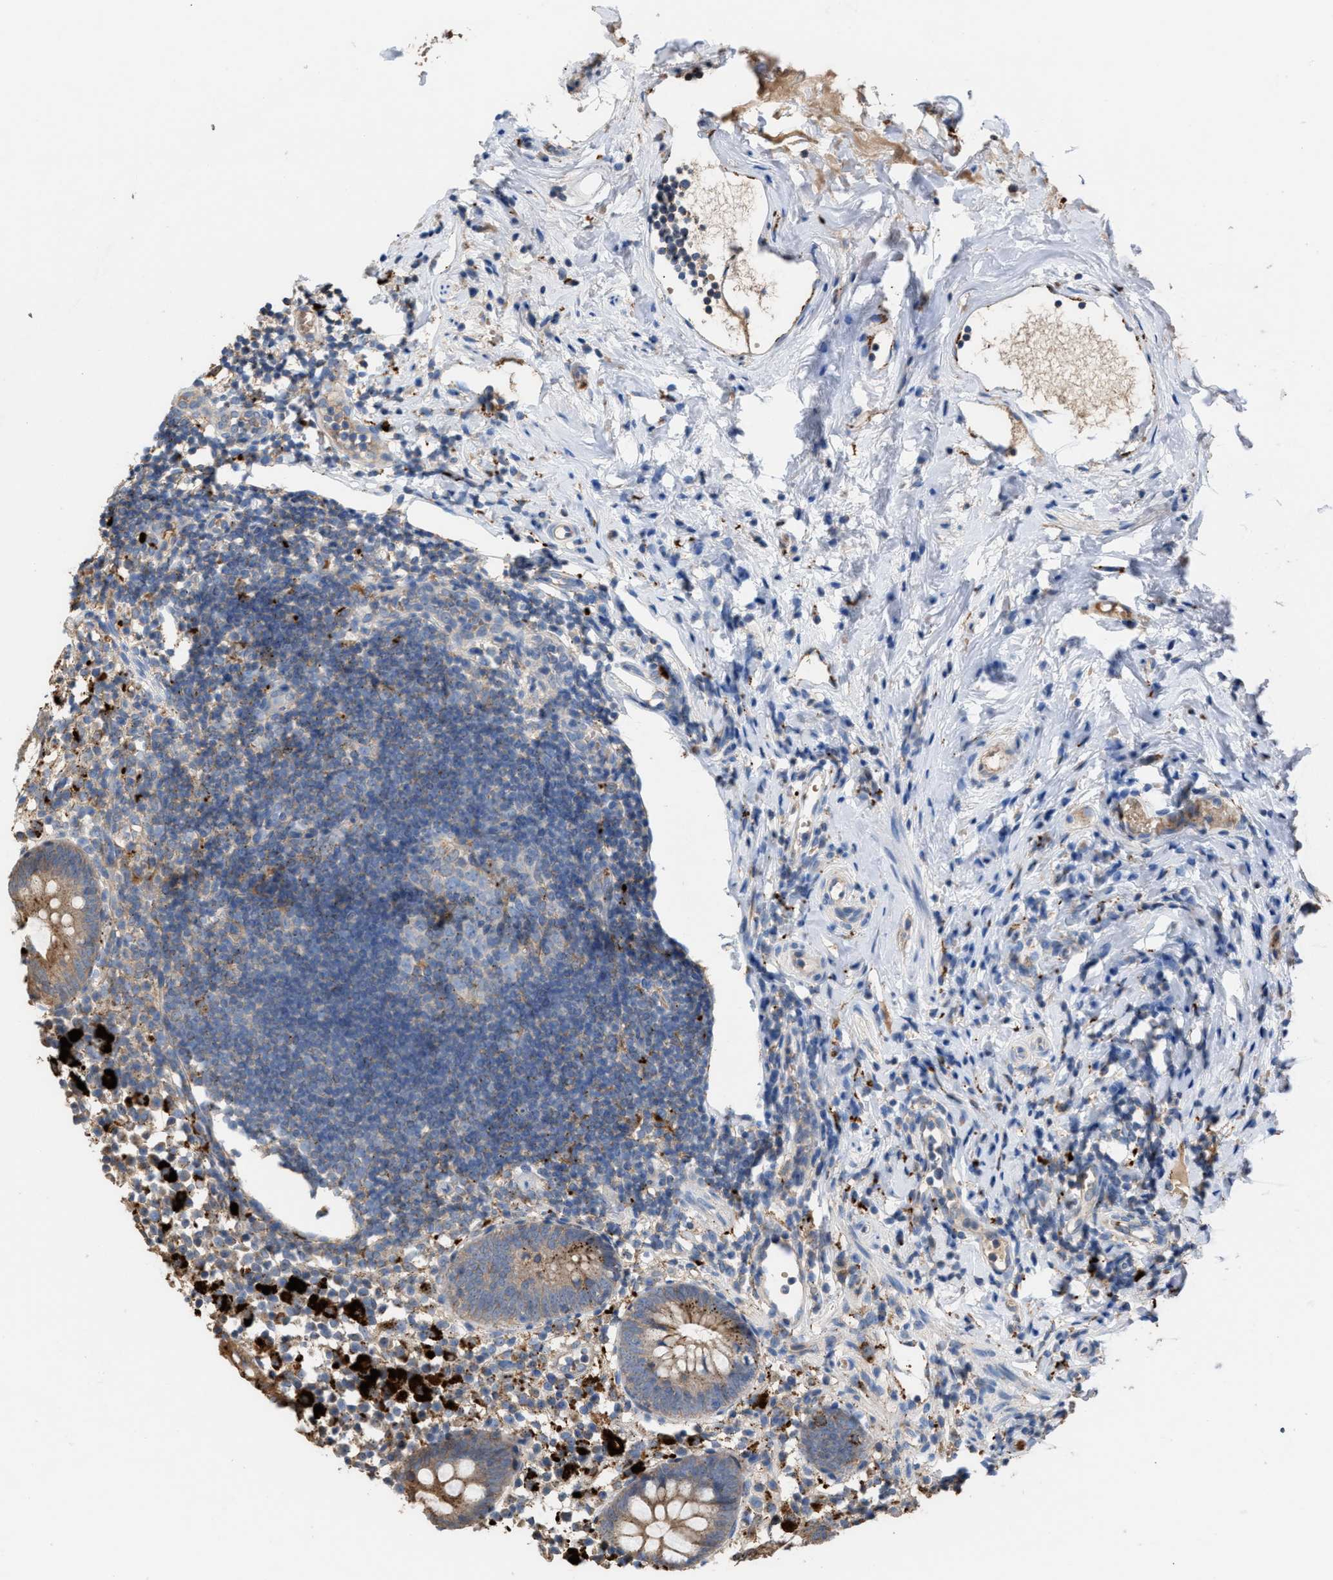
{"staining": {"intensity": "moderate", "quantity": ">75%", "location": "cytoplasmic/membranous"}, "tissue": "appendix", "cell_type": "Glandular cells", "image_type": "normal", "snomed": [{"axis": "morphology", "description": "Normal tissue, NOS"}, {"axis": "topography", "description": "Appendix"}], "caption": "Protein expression analysis of benign human appendix reveals moderate cytoplasmic/membranous expression in approximately >75% of glandular cells. (IHC, brightfield microscopy, high magnification).", "gene": "ELMO3", "patient": {"sex": "female", "age": 20}}